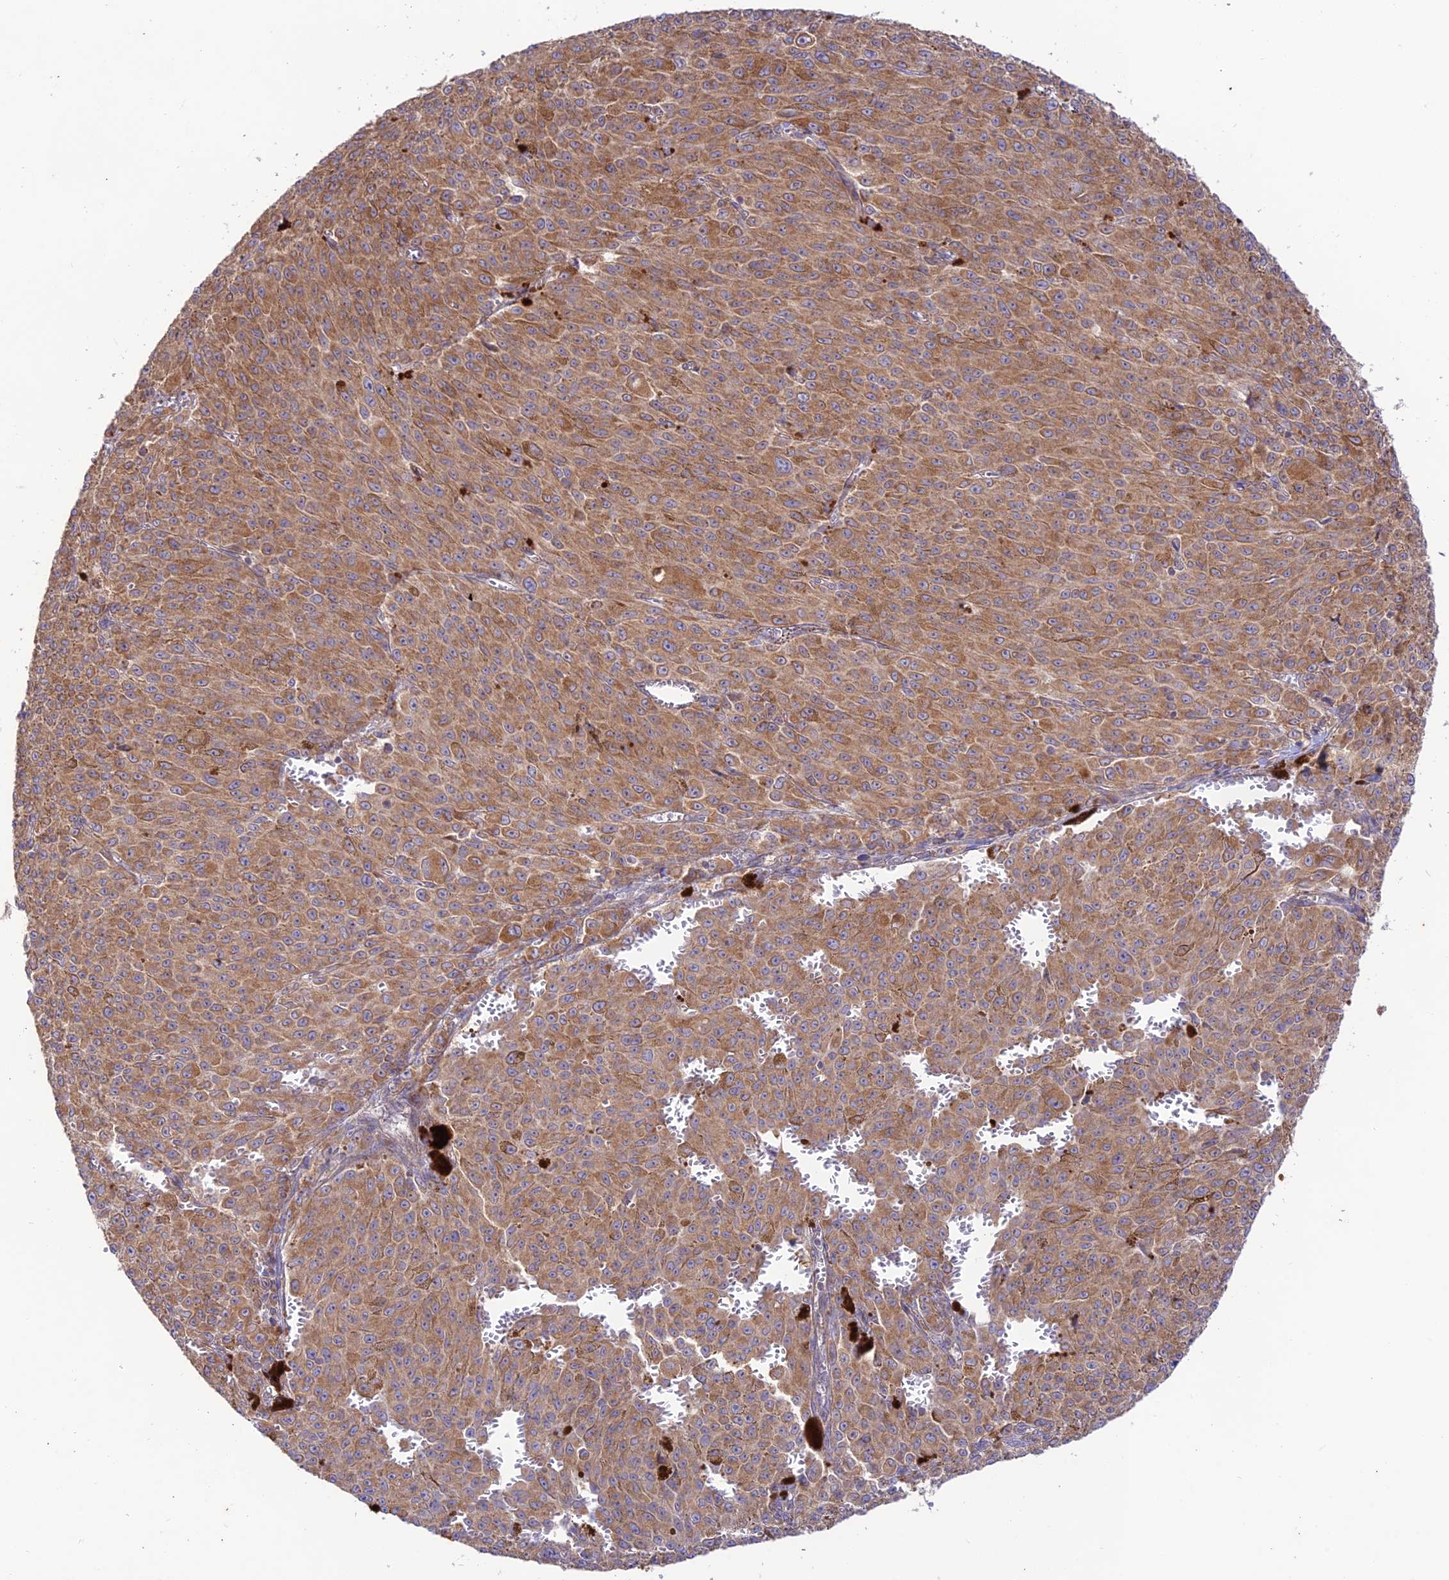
{"staining": {"intensity": "moderate", "quantity": ">75%", "location": "cytoplasmic/membranous"}, "tissue": "melanoma", "cell_type": "Tumor cells", "image_type": "cancer", "snomed": [{"axis": "morphology", "description": "Malignant melanoma, NOS"}, {"axis": "topography", "description": "Skin"}], "caption": "DAB (3,3'-diaminobenzidine) immunohistochemical staining of human melanoma shows moderate cytoplasmic/membranous protein expression in about >75% of tumor cells. Using DAB (3,3'-diaminobenzidine) (brown) and hematoxylin (blue) stains, captured at high magnification using brightfield microscopy.", "gene": "TMEM259", "patient": {"sex": "female", "age": 52}}